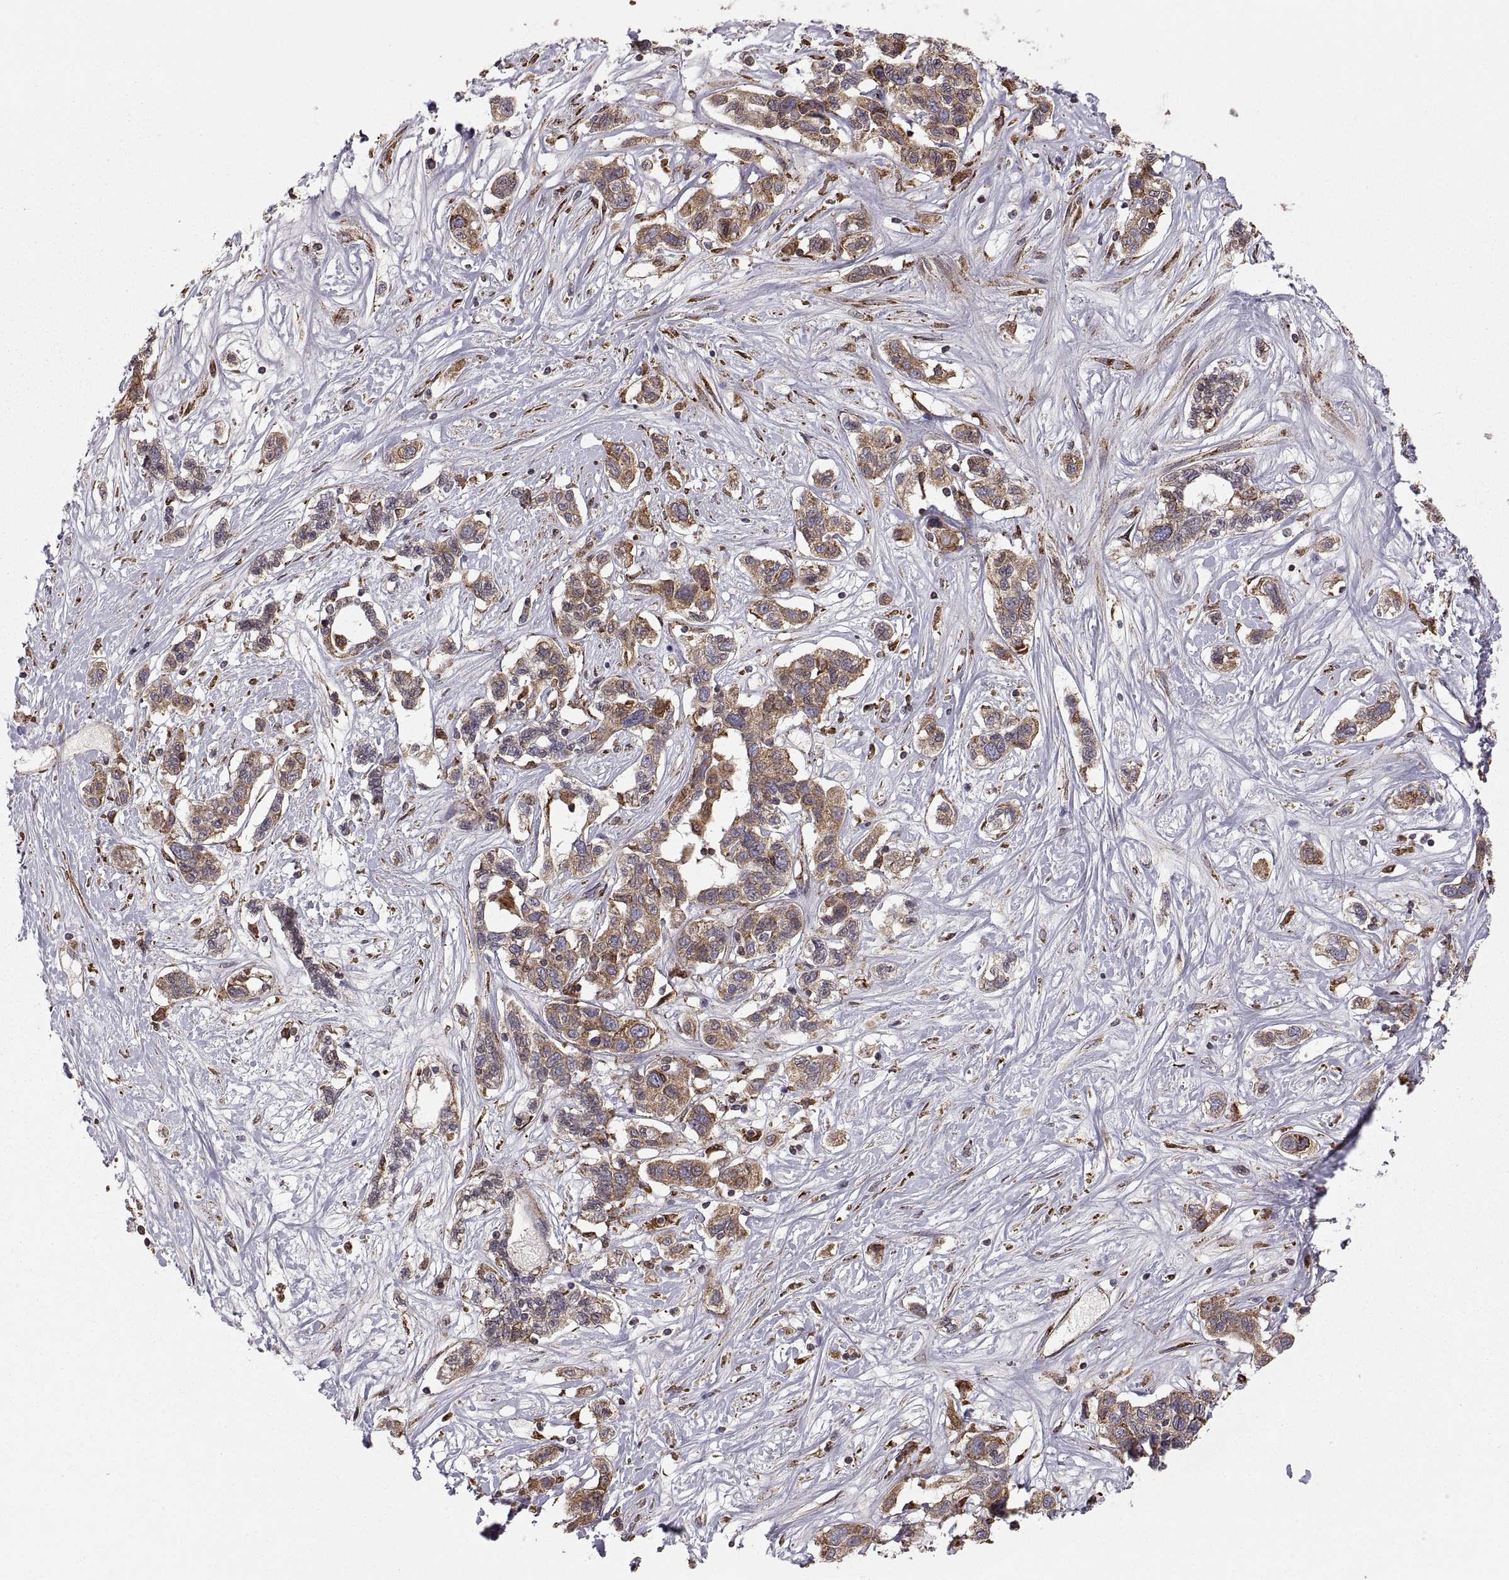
{"staining": {"intensity": "moderate", "quantity": ">75%", "location": "cytoplasmic/membranous"}, "tissue": "liver cancer", "cell_type": "Tumor cells", "image_type": "cancer", "snomed": [{"axis": "morphology", "description": "Adenocarcinoma, NOS"}, {"axis": "morphology", "description": "Cholangiocarcinoma"}, {"axis": "topography", "description": "Liver"}], "caption": "A micrograph of liver cancer (adenocarcinoma) stained for a protein exhibits moderate cytoplasmic/membranous brown staining in tumor cells. Nuclei are stained in blue.", "gene": "PDIA3", "patient": {"sex": "male", "age": 64}}